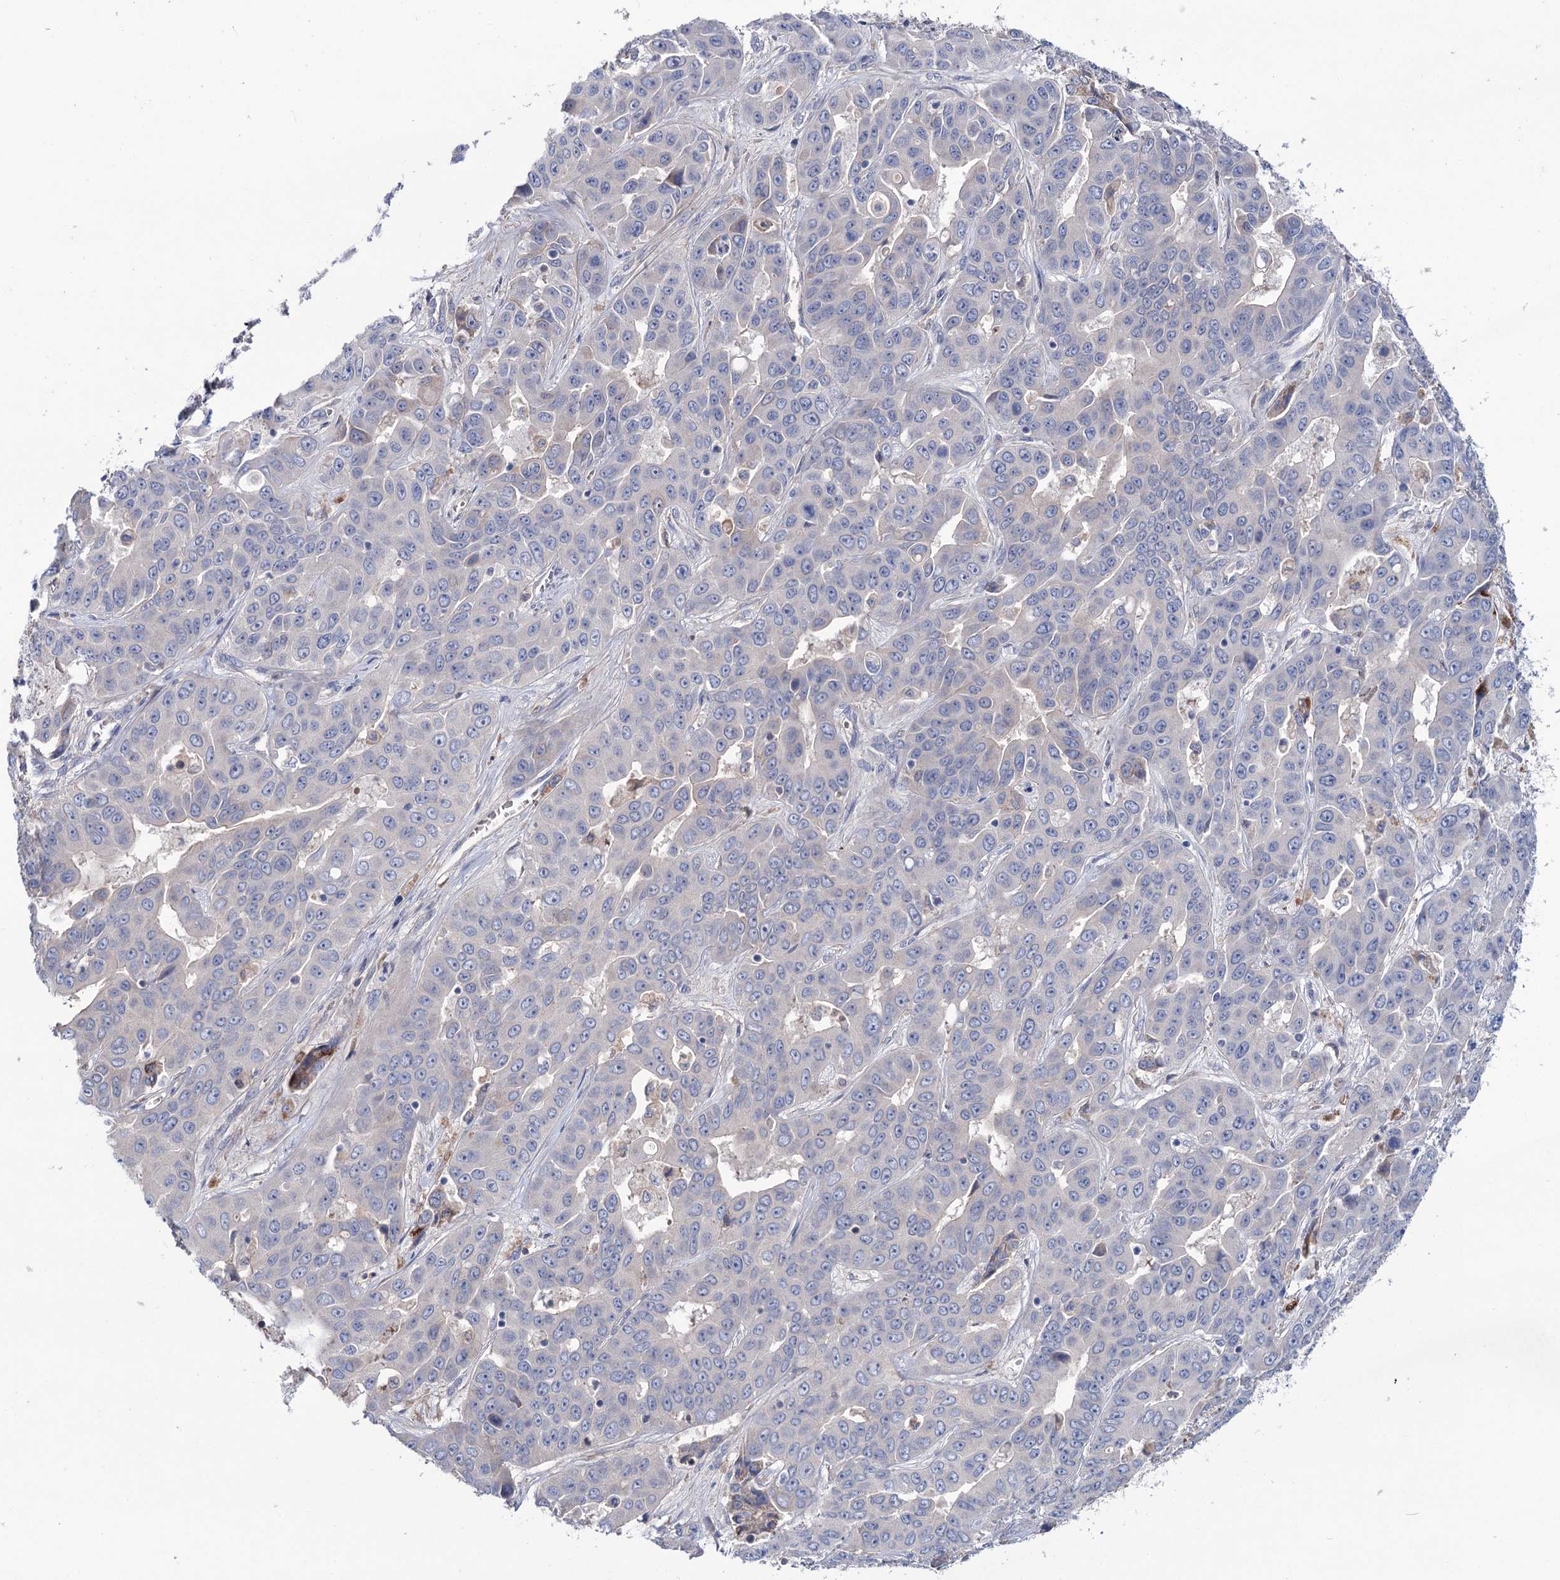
{"staining": {"intensity": "negative", "quantity": "none", "location": "none"}, "tissue": "liver cancer", "cell_type": "Tumor cells", "image_type": "cancer", "snomed": [{"axis": "morphology", "description": "Cholangiocarcinoma"}, {"axis": "topography", "description": "Liver"}], "caption": "An image of human liver cancer (cholangiocarcinoma) is negative for staining in tumor cells. Nuclei are stained in blue.", "gene": "PPP1R32", "patient": {"sex": "female", "age": 52}}